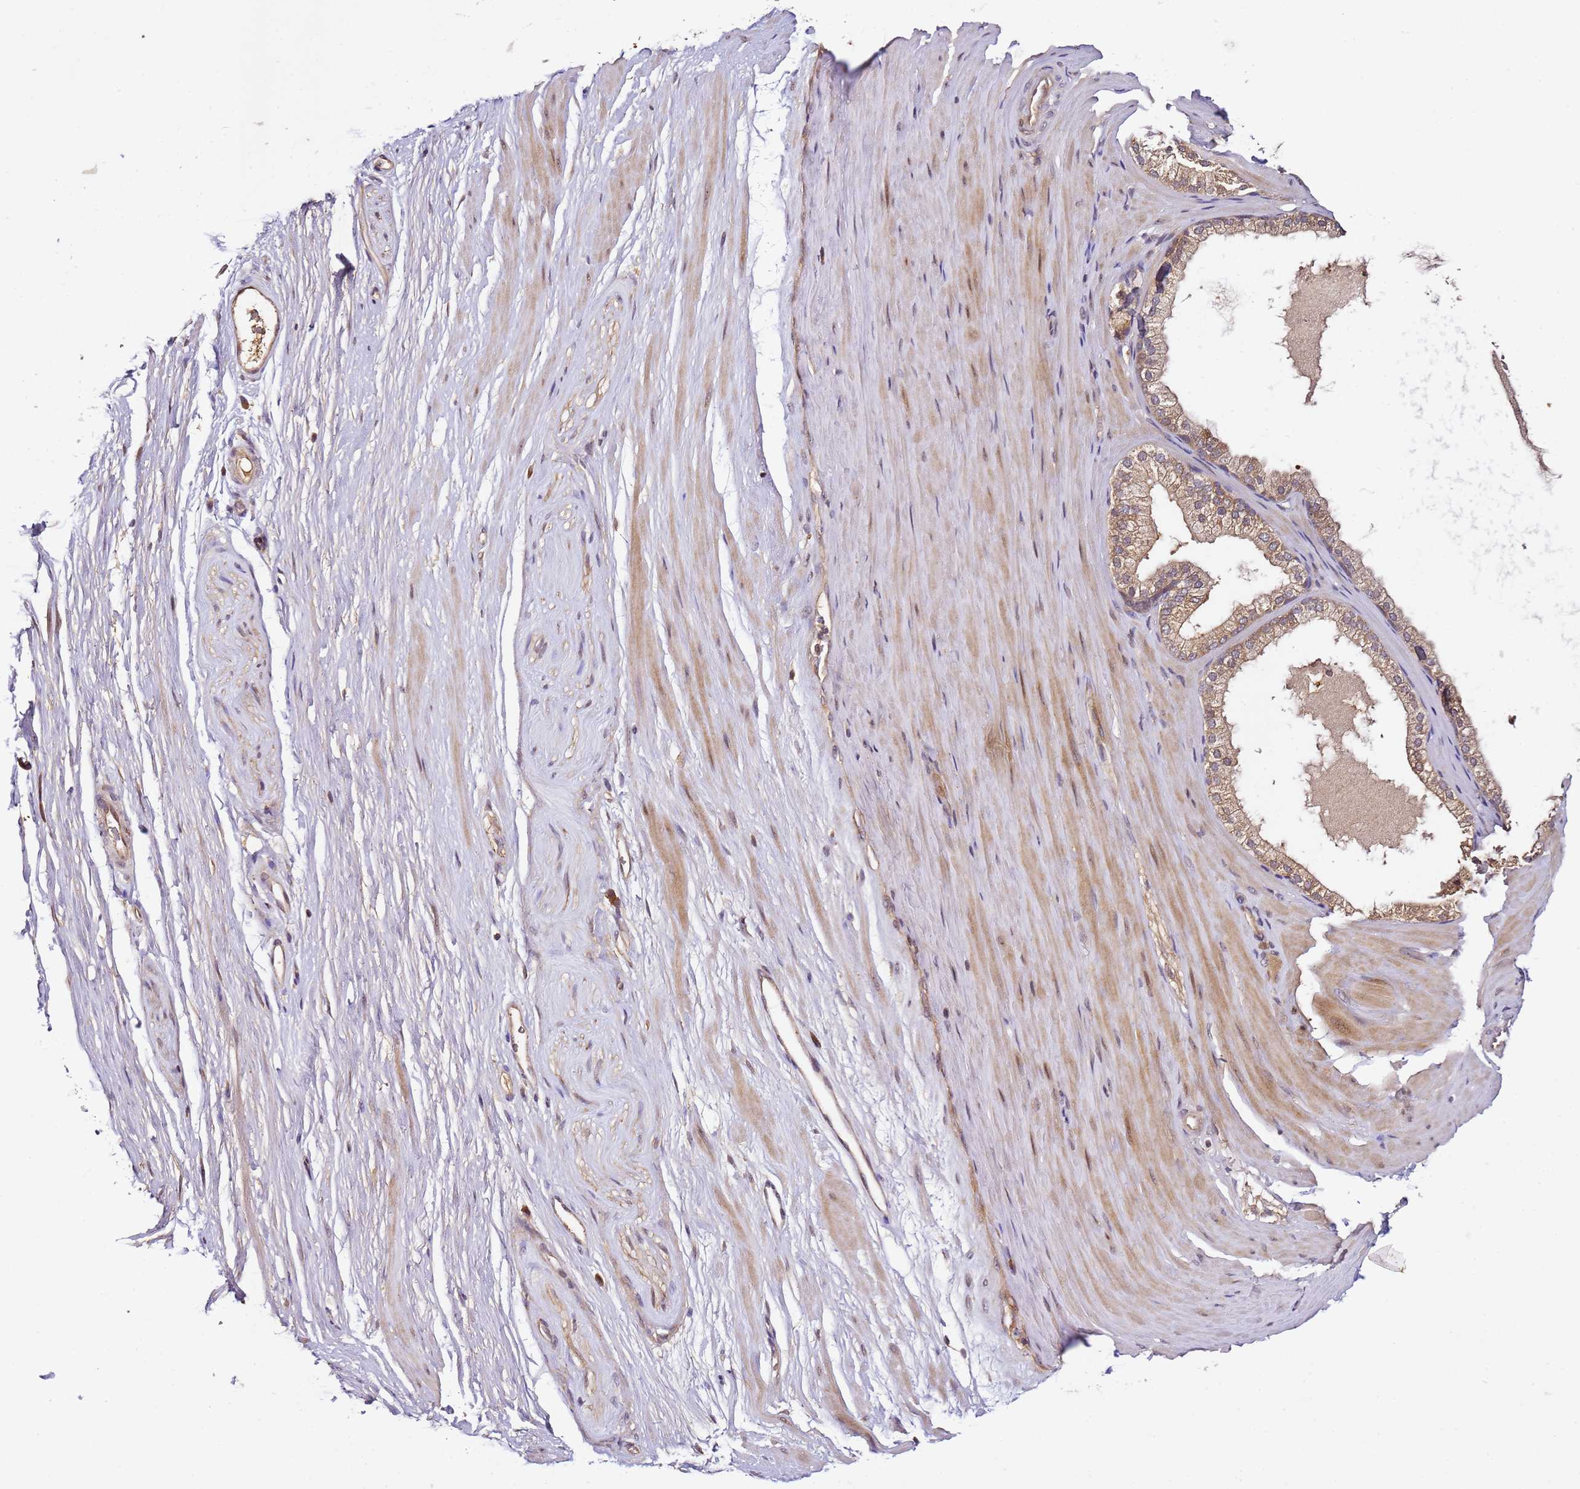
{"staining": {"intensity": "weak", "quantity": "25%-75%", "location": "cytoplasmic/membranous"}, "tissue": "adipose tissue", "cell_type": "Adipocytes", "image_type": "normal", "snomed": [{"axis": "morphology", "description": "Normal tissue, NOS"}, {"axis": "morphology", "description": "Adenocarcinoma, Low grade"}, {"axis": "topography", "description": "Prostate"}, {"axis": "topography", "description": "Peripheral nerve tissue"}], "caption": "Unremarkable adipose tissue exhibits weak cytoplasmic/membranous staining in approximately 25%-75% of adipocytes, visualized by immunohistochemistry.", "gene": "DDX27", "patient": {"sex": "male", "age": 63}}